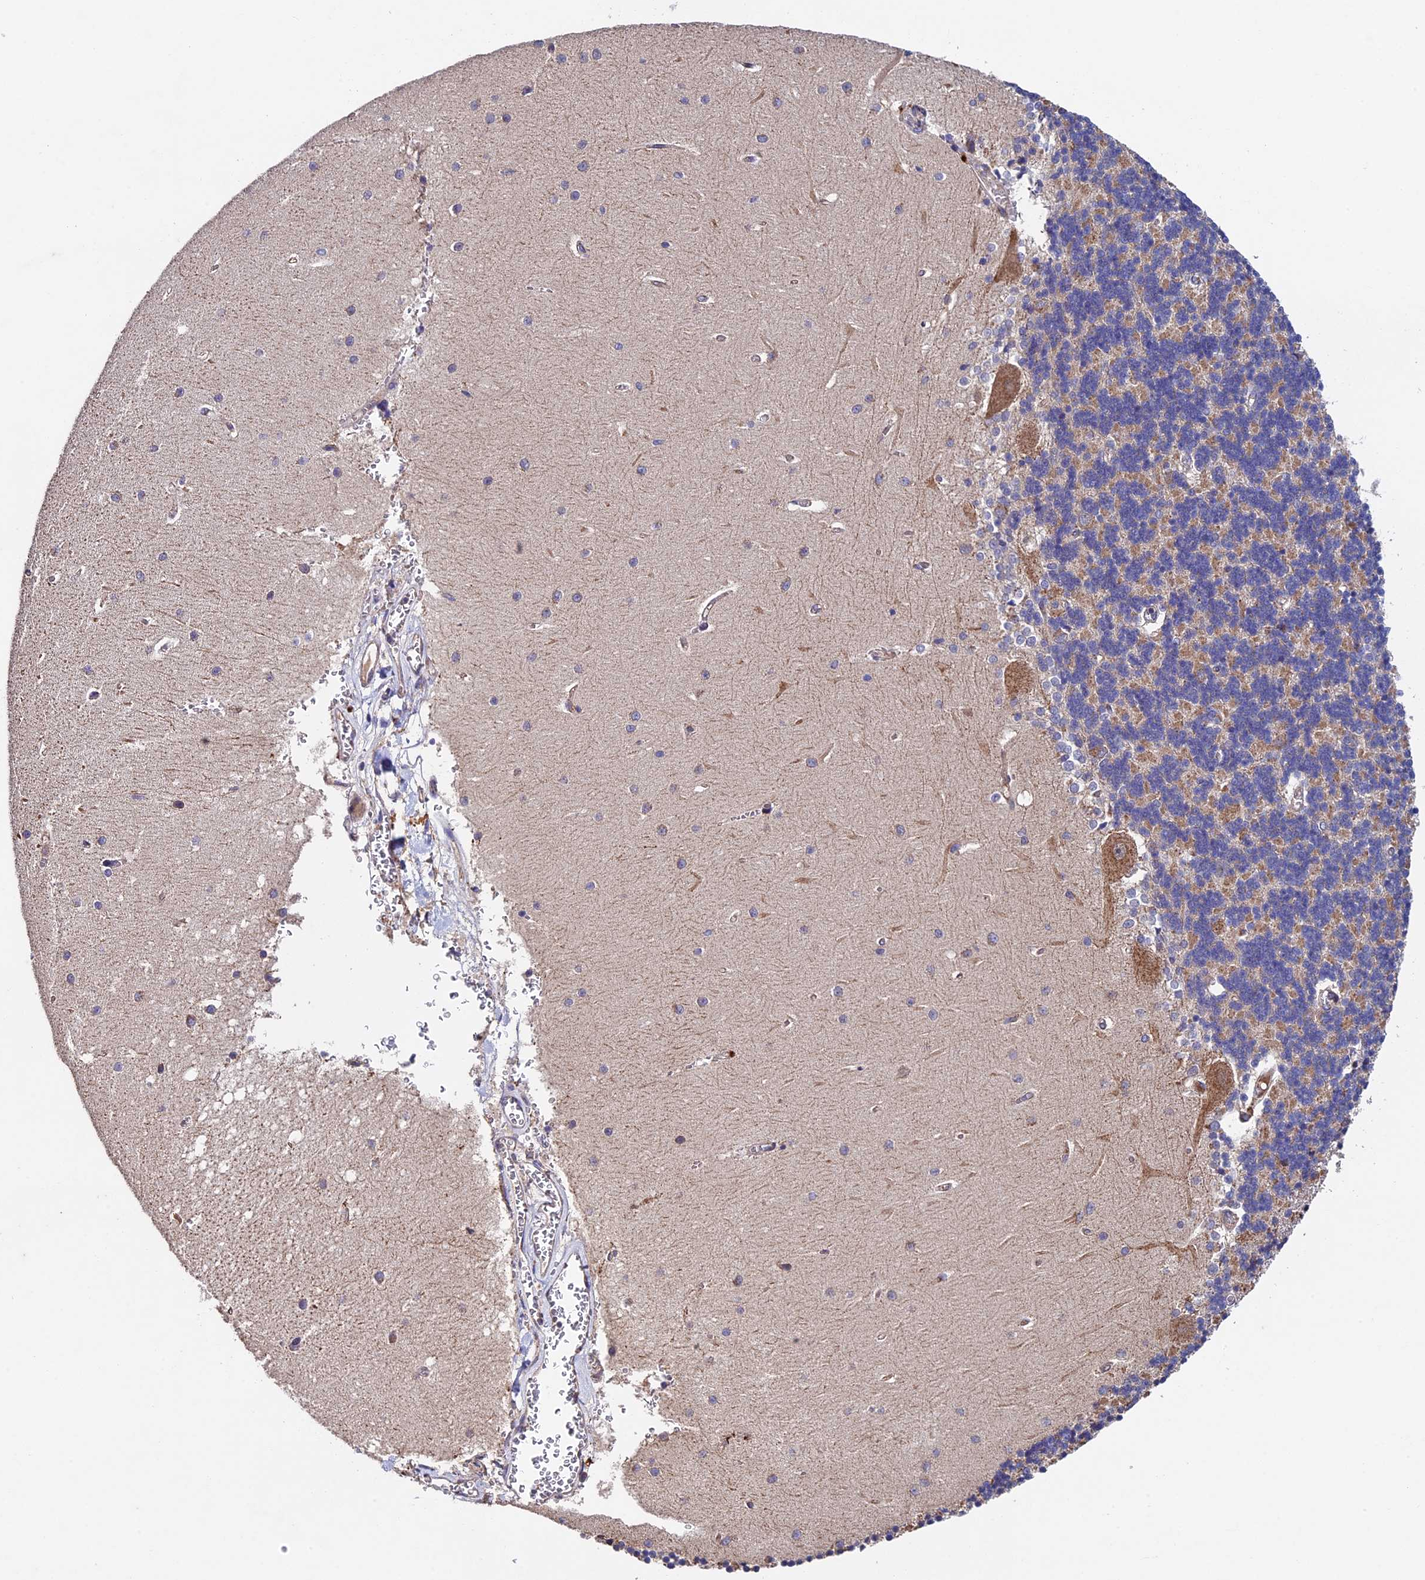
{"staining": {"intensity": "weak", "quantity": "25%-75%", "location": "cytoplasmic/membranous"}, "tissue": "cerebellum", "cell_type": "Cells in granular layer", "image_type": "normal", "snomed": [{"axis": "morphology", "description": "Normal tissue, NOS"}, {"axis": "topography", "description": "Cerebellum"}], "caption": "Cerebellum stained with DAB IHC demonstrates low levels of weak cytoplasmic/membranous staining in approximately 25%-75% of cells in granular layer.", "gene": "RNF17", "patient": {"sex": "male", "age": 37}}